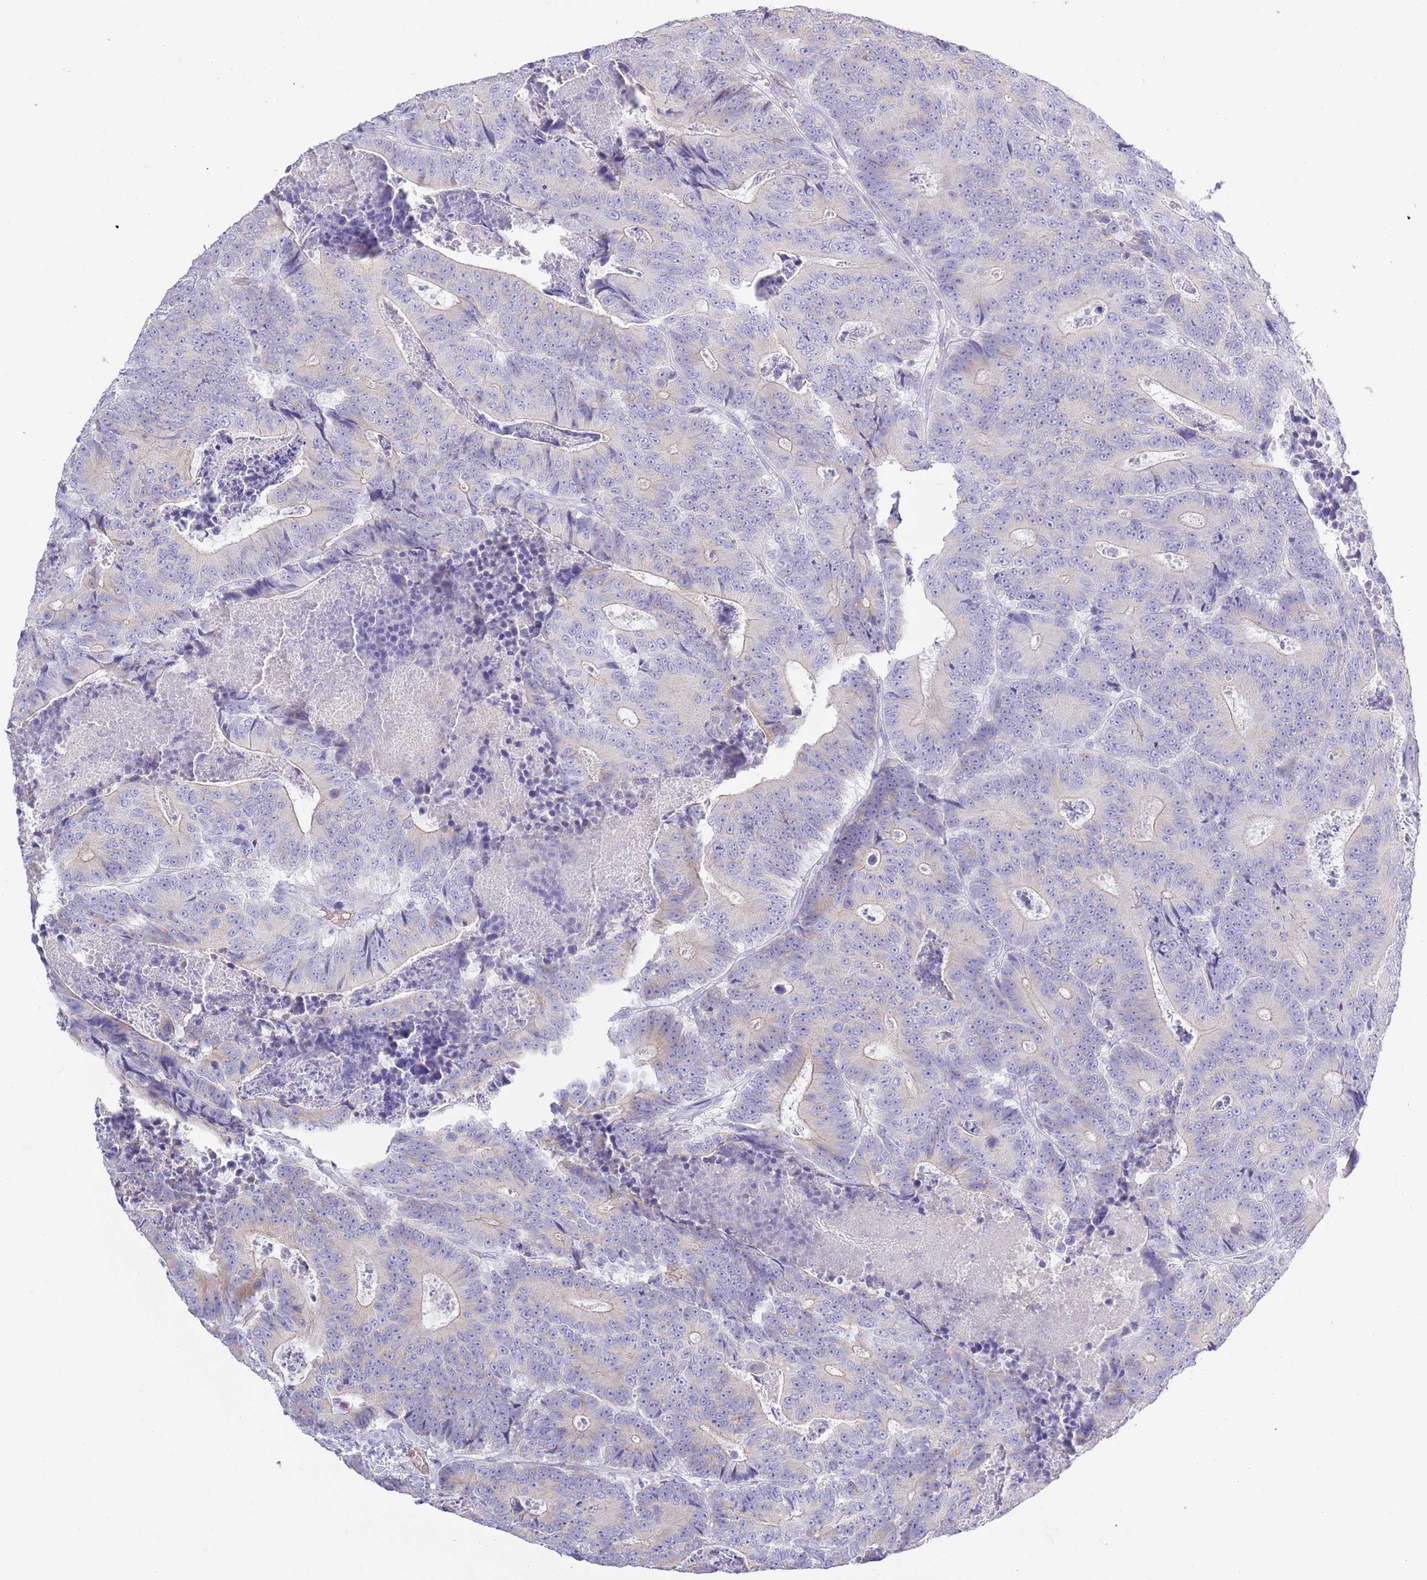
{"staining": {"intensity": "negative", "quantity": "none", "location": "none"}, "tissue": "colorectal cancer", "cell_type": "Tumor cells", "image_type": "cancer", "snomed": [{"axis": "morphology", "description": "Adenocarcinoma, NOS"}, {"axis": "topography", "description": "Colon"}], "caption": "A high-resolution histopathology image shows immunohistochemistry staining of adenocarcinoma (colorectal), which reveals no significant staining in tumor cells.", "gene": "ACR", "patient": {"sex": "male", "age": 83}}